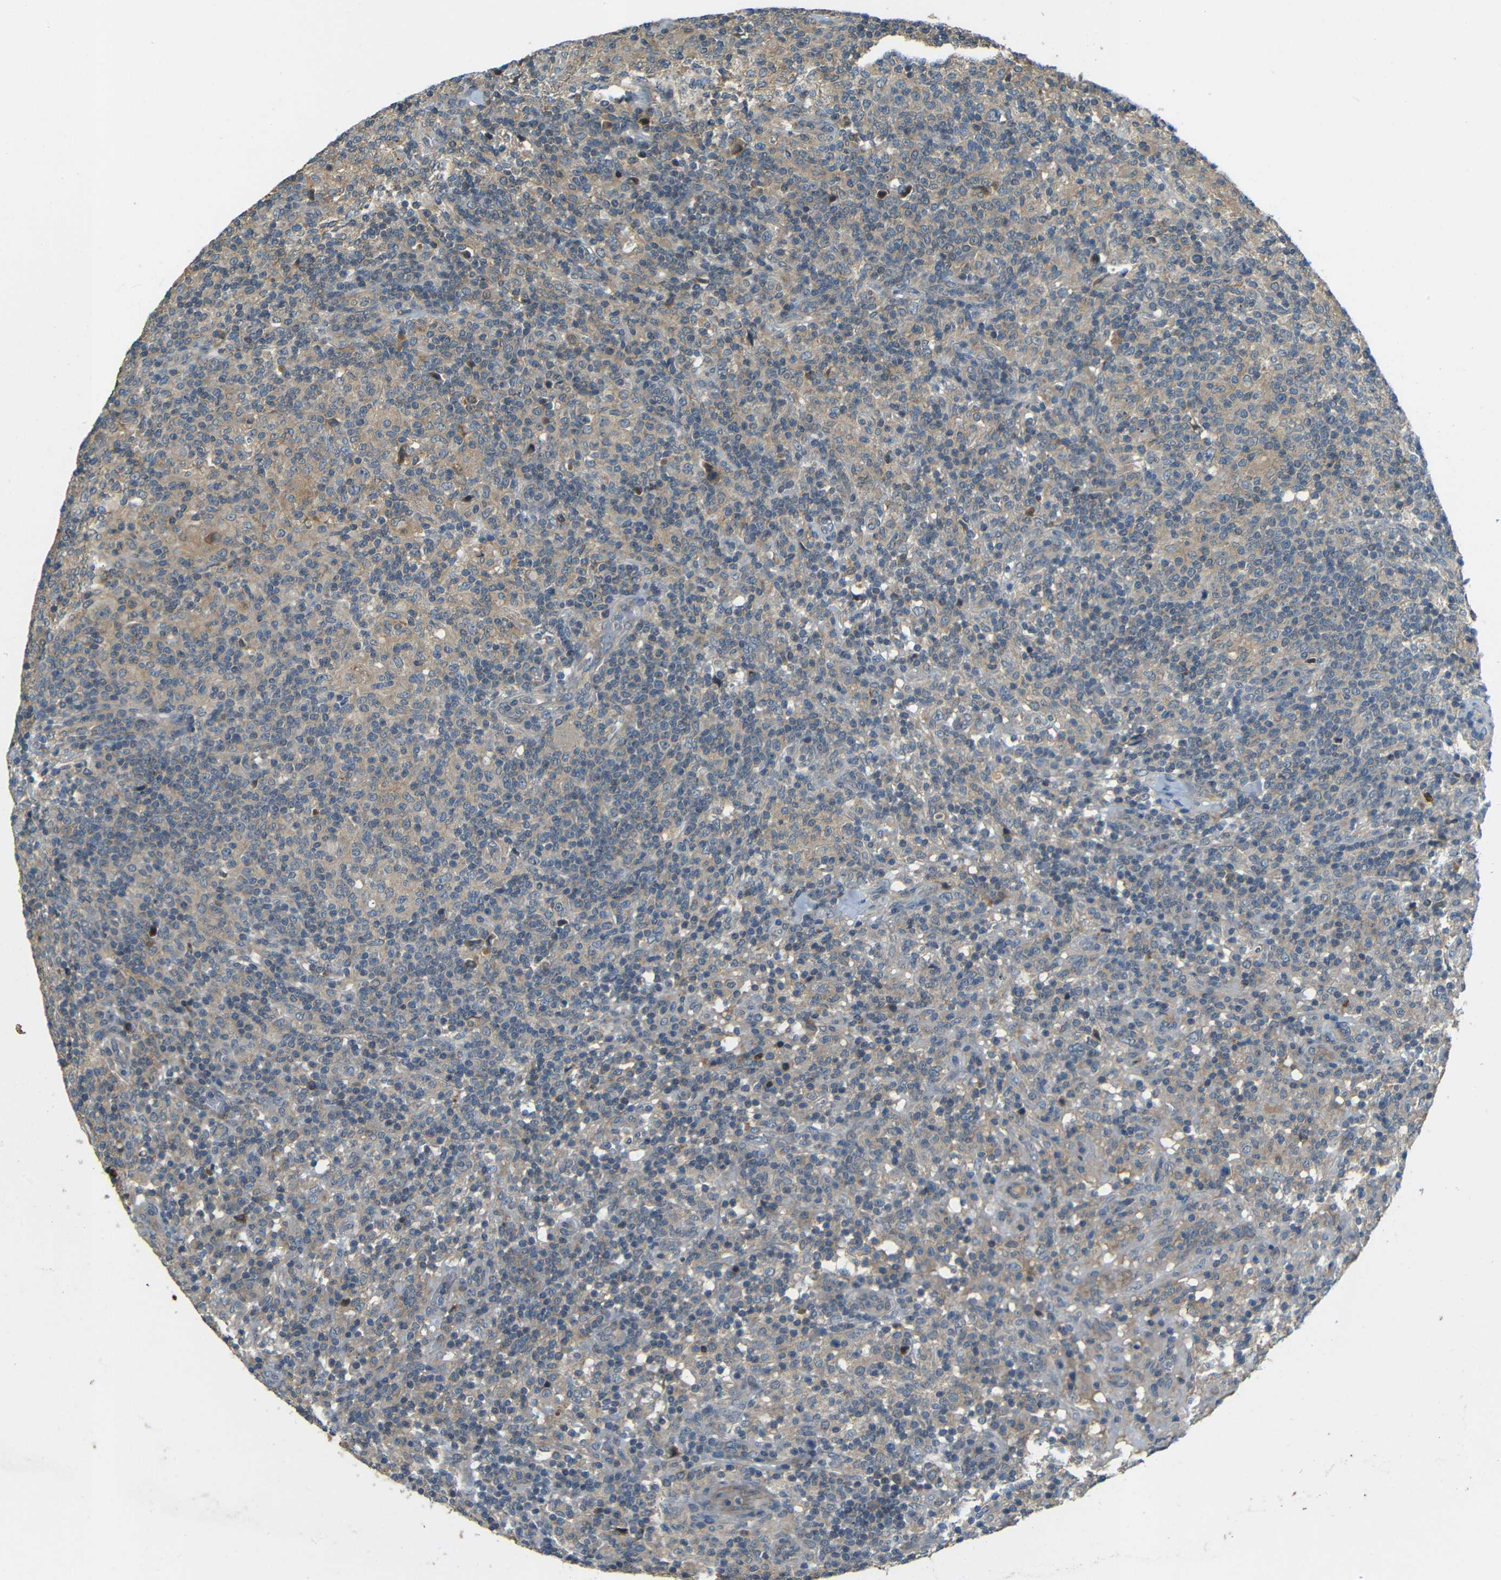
{"staining": {"intensity": "weak", "quantity": "25%-75%", "location": "cytoplasmic/membranous"}, "tissue": "lymphoma", "cell_type": "Tumor cells", "image_type": "cancer", "snomed": [{"axis": "morphology", "description": "Hodgkin's disease, NOS"}, {"axis": "topography", "description": "Lymph node"}], "caption": "Immunohistochemical staining of human lymphoma demonstrates low levels of weak cytoplasmic/membranous positivity in about 25%-75% of tumor cells.", "gene": "FNDC3A", "patient": {"sex": "male", "age": 70}}